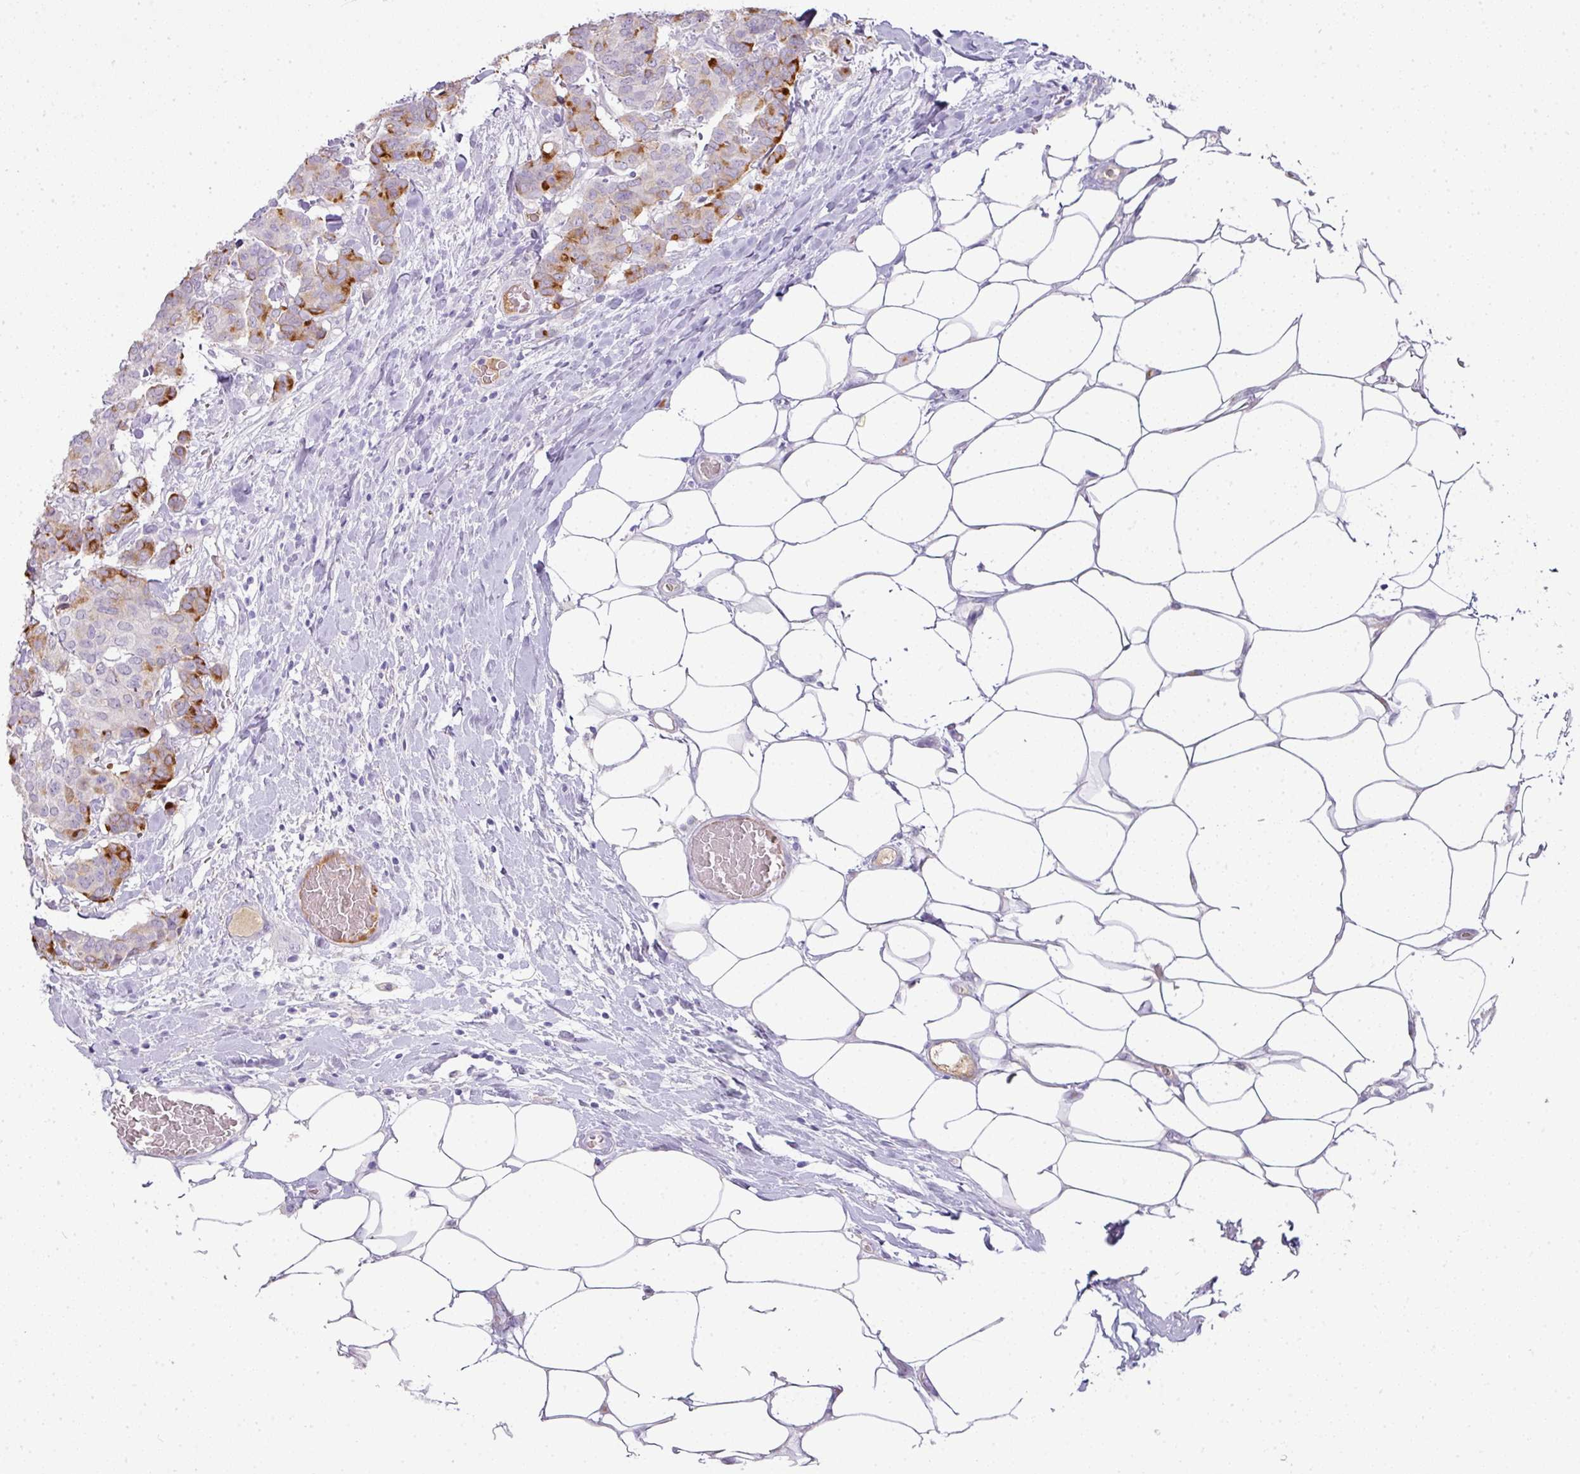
{"staining": {"intensity": "strong", "quantity": "<25%", "location": "cytoplasmic/membranous"}, "tissue": "breast cancer", "cell_type": "Tumor cells", "image_type": "cancer", "snomed": [{"axis": "morphology", "description": "Duct carcinoma"}, {"axis": "topography", "description": "Breast"}], "caption": "The histopathology image demonstrates staining of intraductal carcinoma (breast), revealing strong cytoplasmic/membranous protein staining (brown color) within tumor cells.", "gene": "FGF17", "patient": {"sex": "female", "age": 75}}